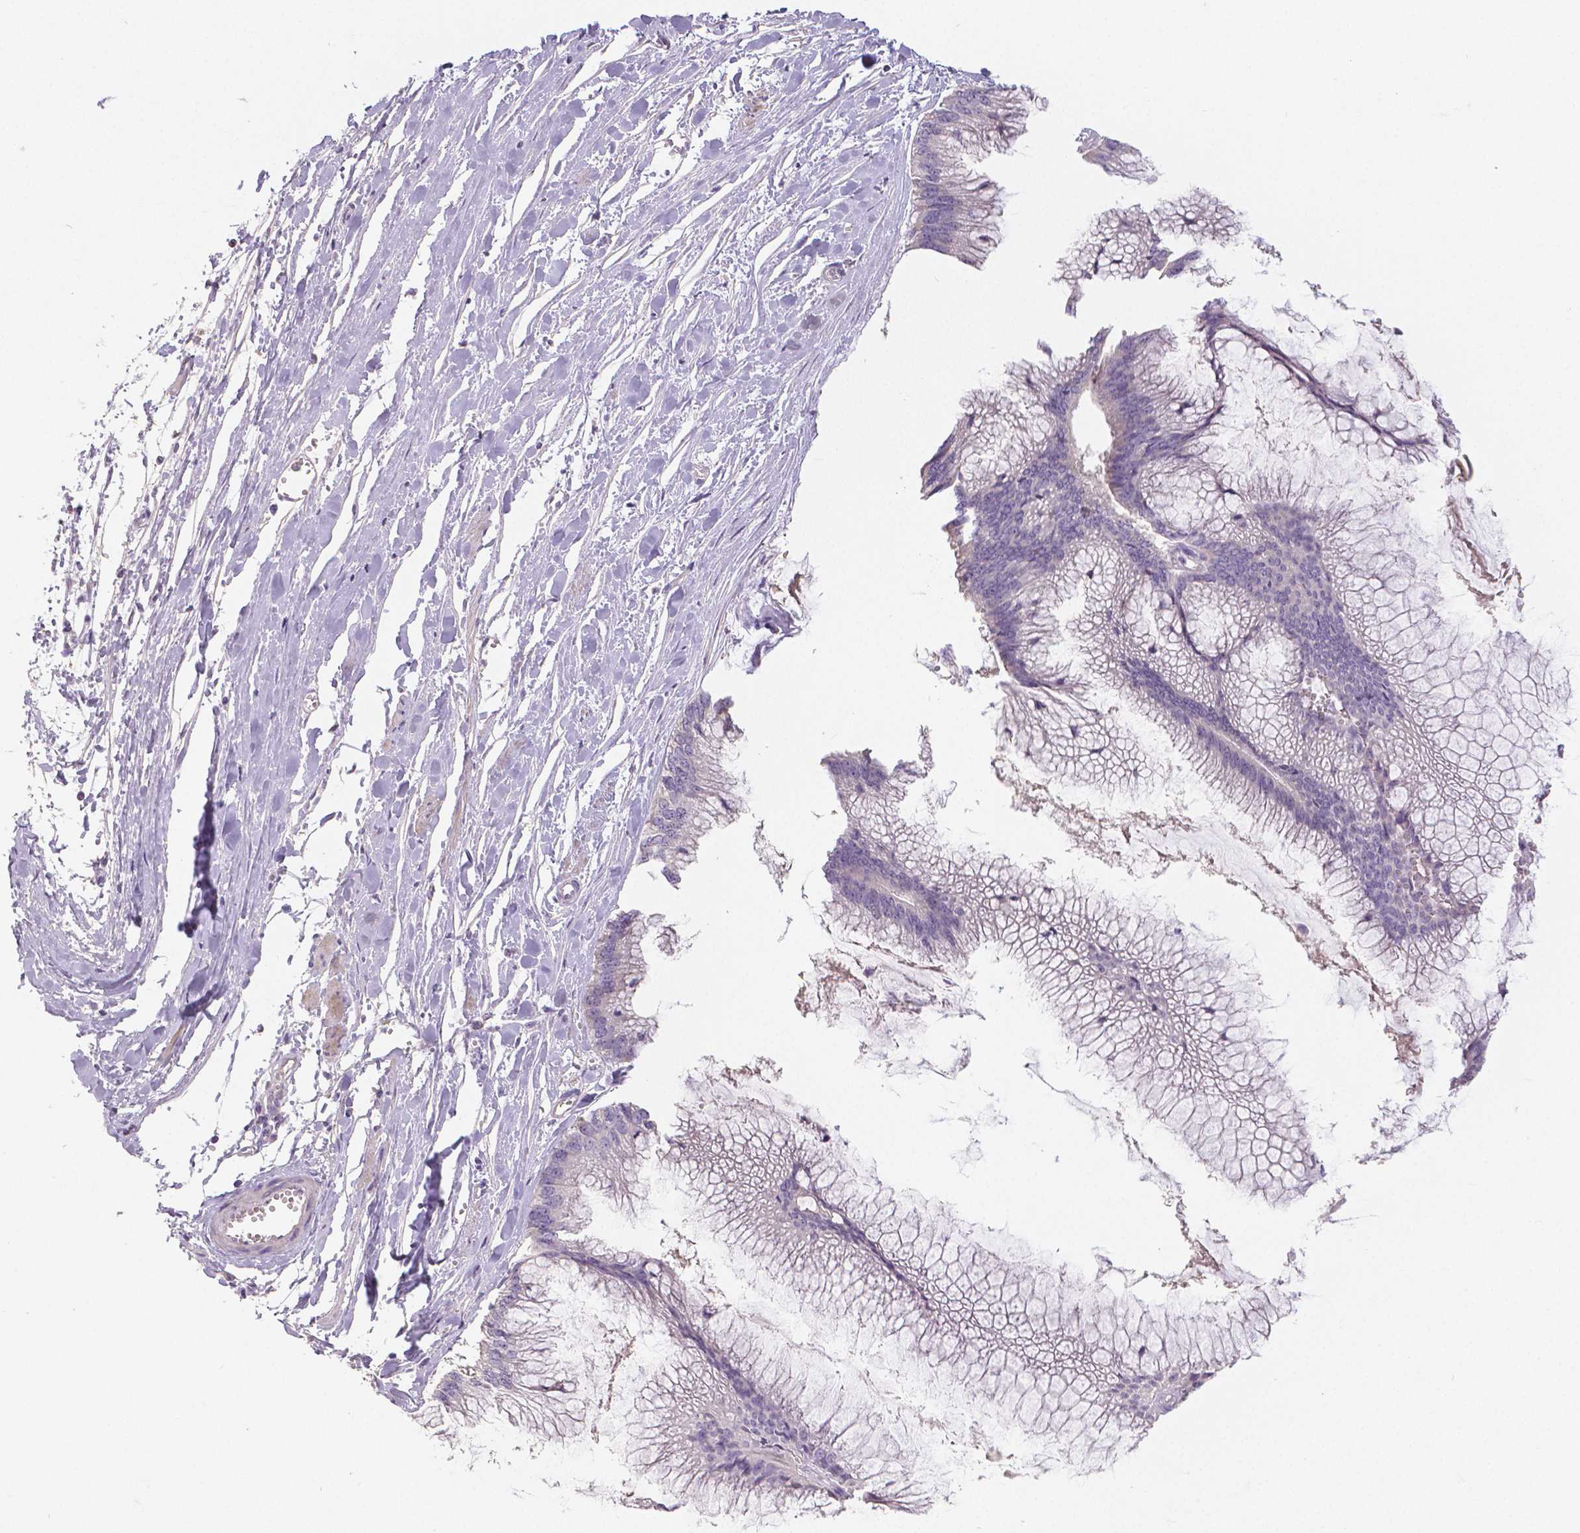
{"staining": {"intensity": "negative", "quantity": "none", "location": "none"}, "tissue": "ovarian cancer", "cell_type": "Tumor cells", "image_type": "cancer", "snomed": [{"axis": "morphology", "description": "Cystadenocarcinoma, mucinous, NOS"}, {"axis": "topography", "description": "Ovary"}], "caption": "Ovarian cancer (mucinous cystadenocarcinoma) was stained to show a protein in brown. There is no significant expression in tumor cells.", "gene": "CRMP1", "patient": {"sex": "female", "age": 44}}